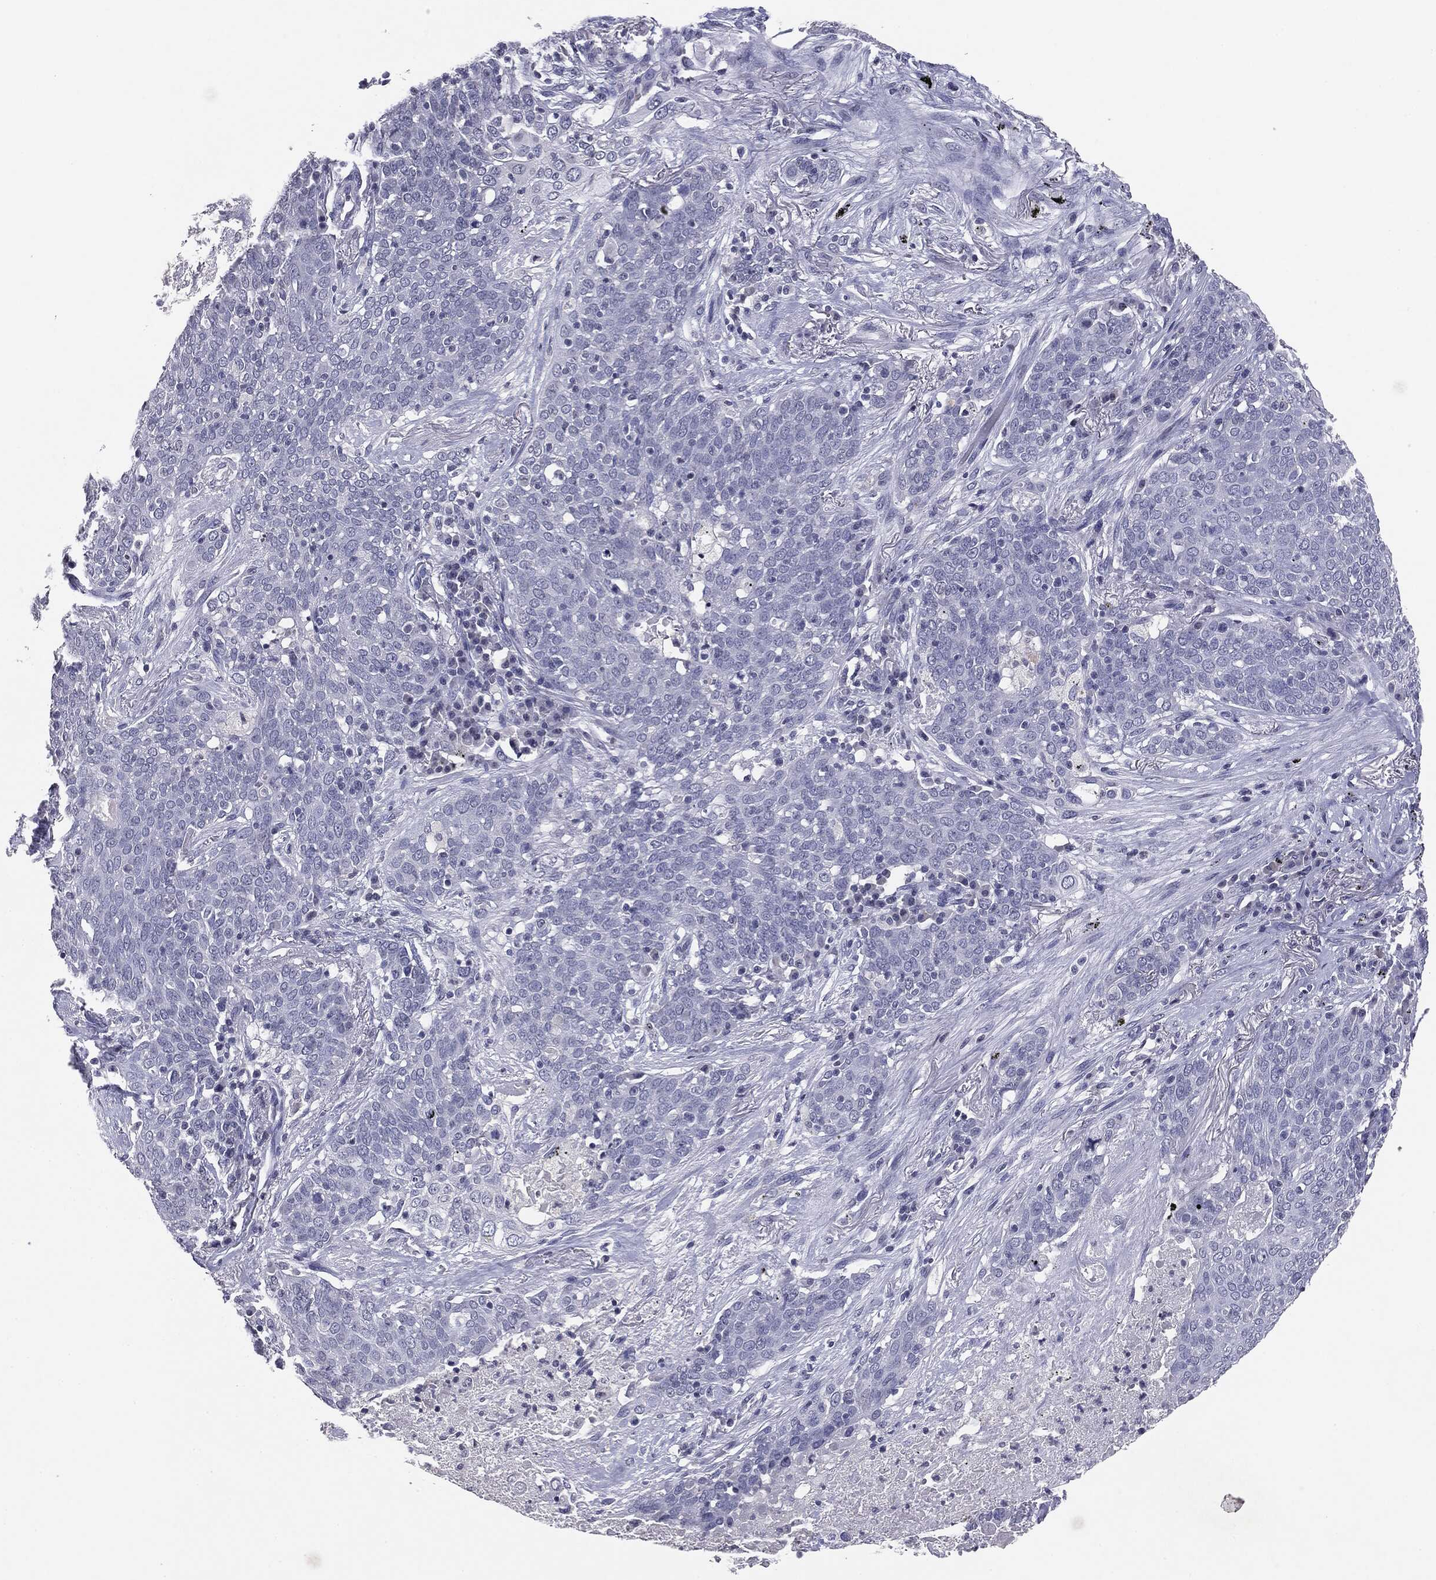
{"staining": {"intensity": "negative", "quantity": "none", "location": "none"}, "tissue": "lung cancer", "cell_type": "Tumor cells", "image_type": "cancer", "snomed": [{"axis": "morphology", "description": "Squamous cell carcinoma, NOS"}, {"axis": "topography", "description": "Lung"}], "caption": "Immunohistochemical staining of squamous cell carcinoma (lung) shows no significant staining in tumor cells.", "gene": "SERPINB4", "patient": {"sex": "male", "age": 82}}